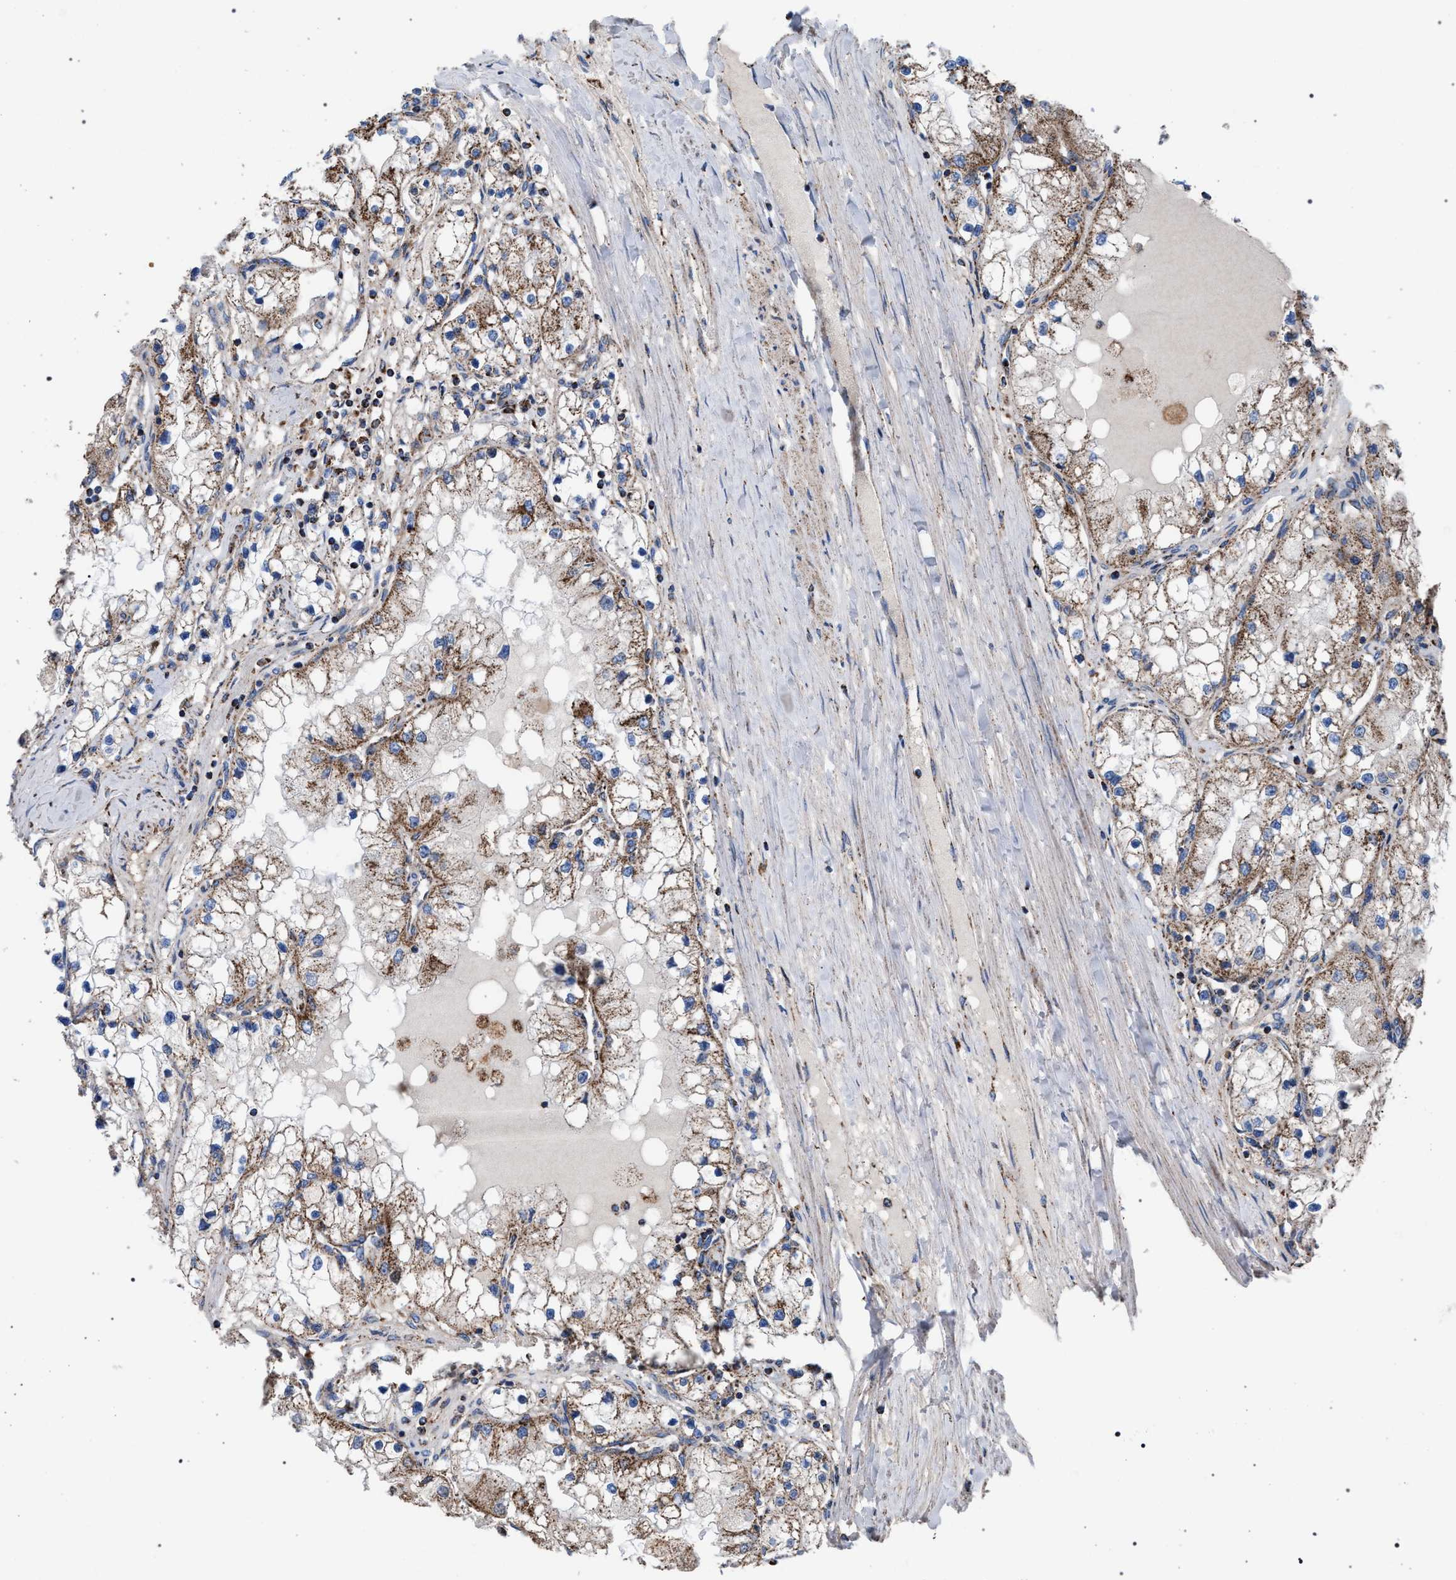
{"staining": {"intensity": "moderate", "quantity": "25%-75%", "location": "cytoplasmic/membranous"}, "tissue": "renal cancer", "cell_type": "Tumor cells", "image_type": "cancer", "snomed": [{"axis": "morphology", "description": "Adenocarcinoma, NOS"}, {"axis": "topography", "description": "Kidney"}], "caption": "Brown immunohistochemical staining in human adenocarcinoma (renal) reveals moderate cytoplasmic/membranous expression in about 25%-75% of tumor cells.", "gene": "VPS13A", "patient": {"sex": "male", "age": 68}}